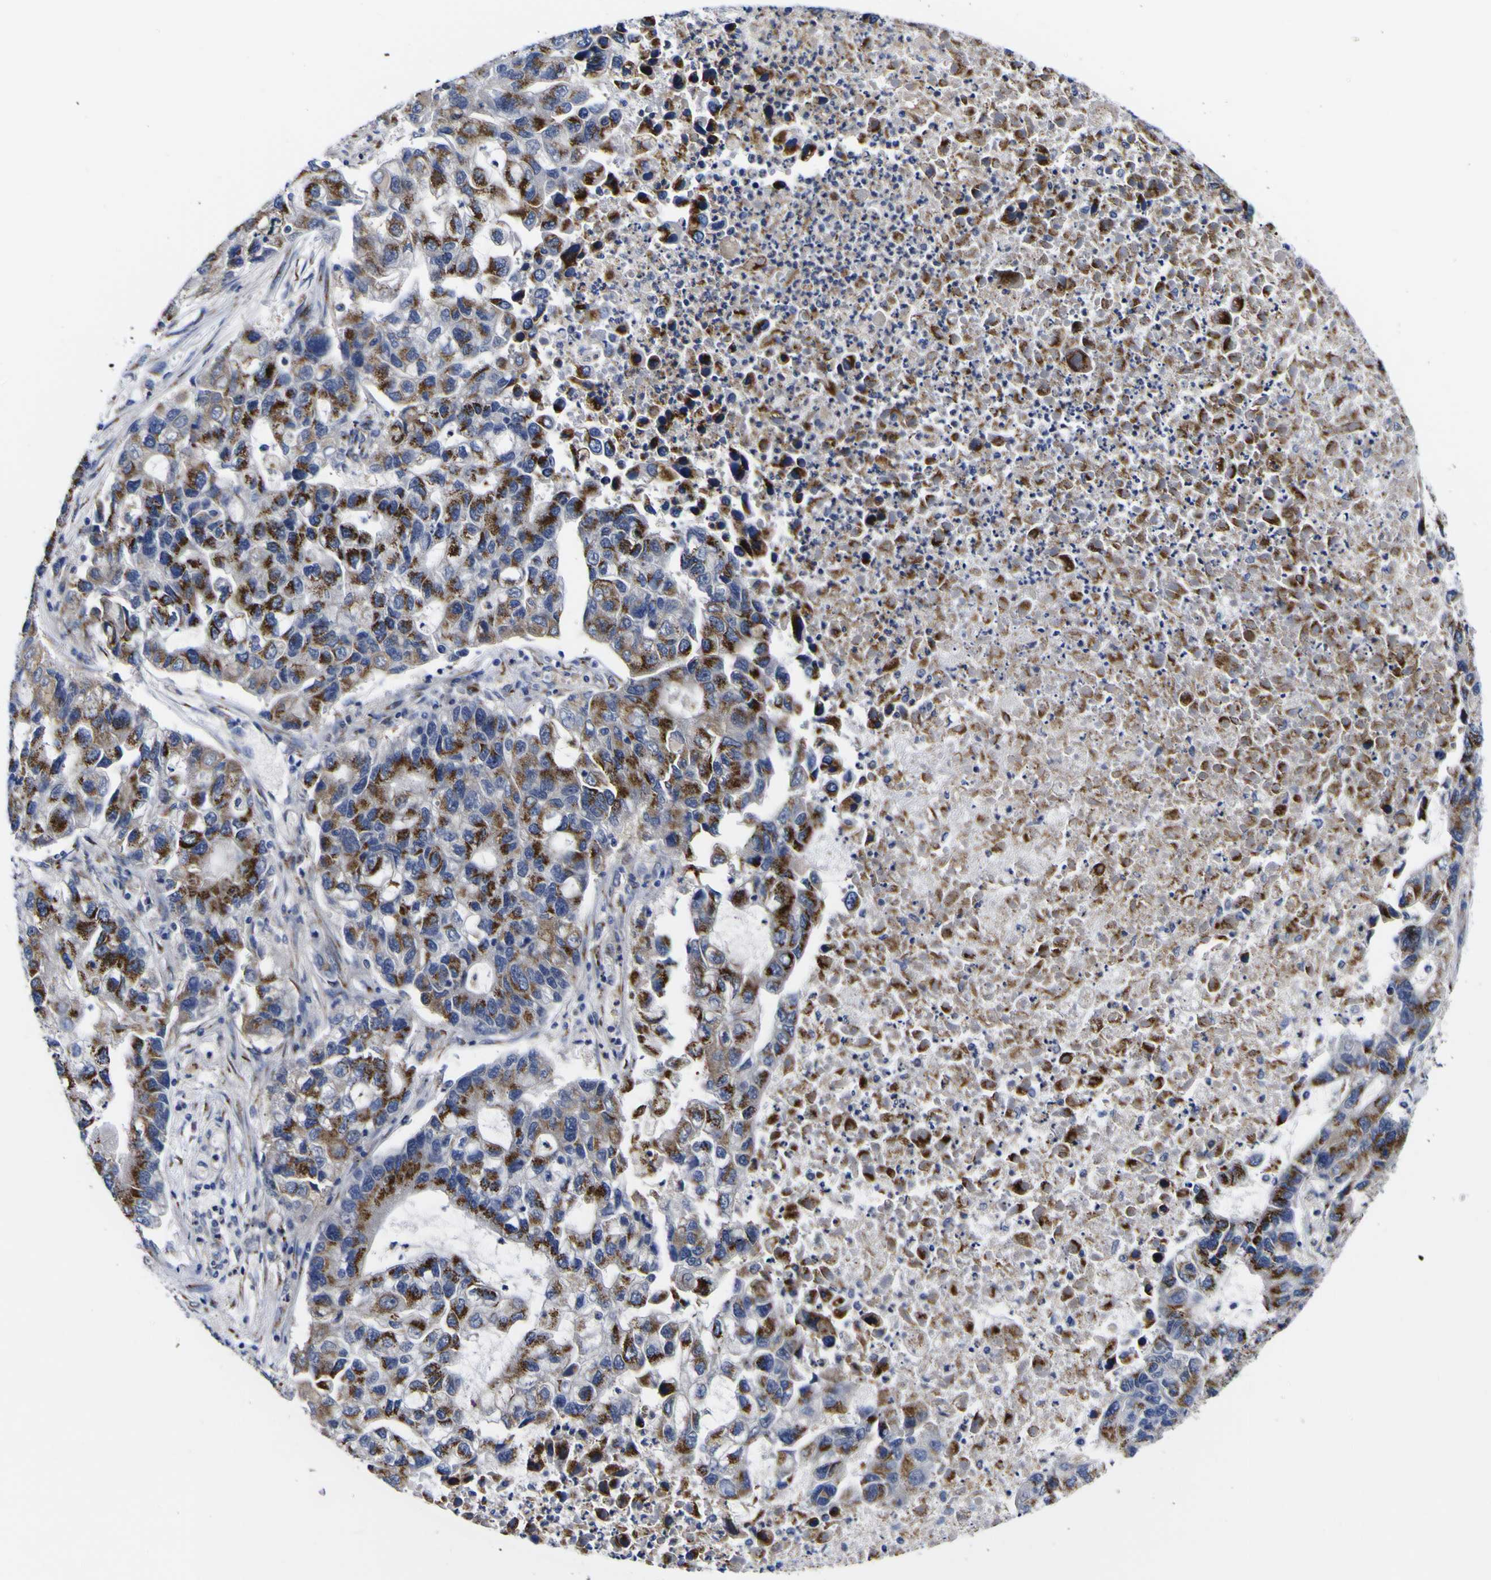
{"staining": {"intensity": "moderate", "quantity": ">75%", "location": "cytoplasmic/membranous"}, "tissue": "lung cancer", "cell_type": "Tumor cells", "image_type": "cancer", "snomed": [{"axis": "morphology", "description": "Adenocarcinoma, NOS"}, {"axis": "topography", "description": "Lung"}], "caption": "IHC photomicrograph of adenocarcinoma (lung) stained for a protein (brown), which reveals medium levels of moderate cytoplasmic/membranous positivity in about >75% of tumor cells.", "gene": "GOLM1", "patient": {"sex": "female", "age": 51}}